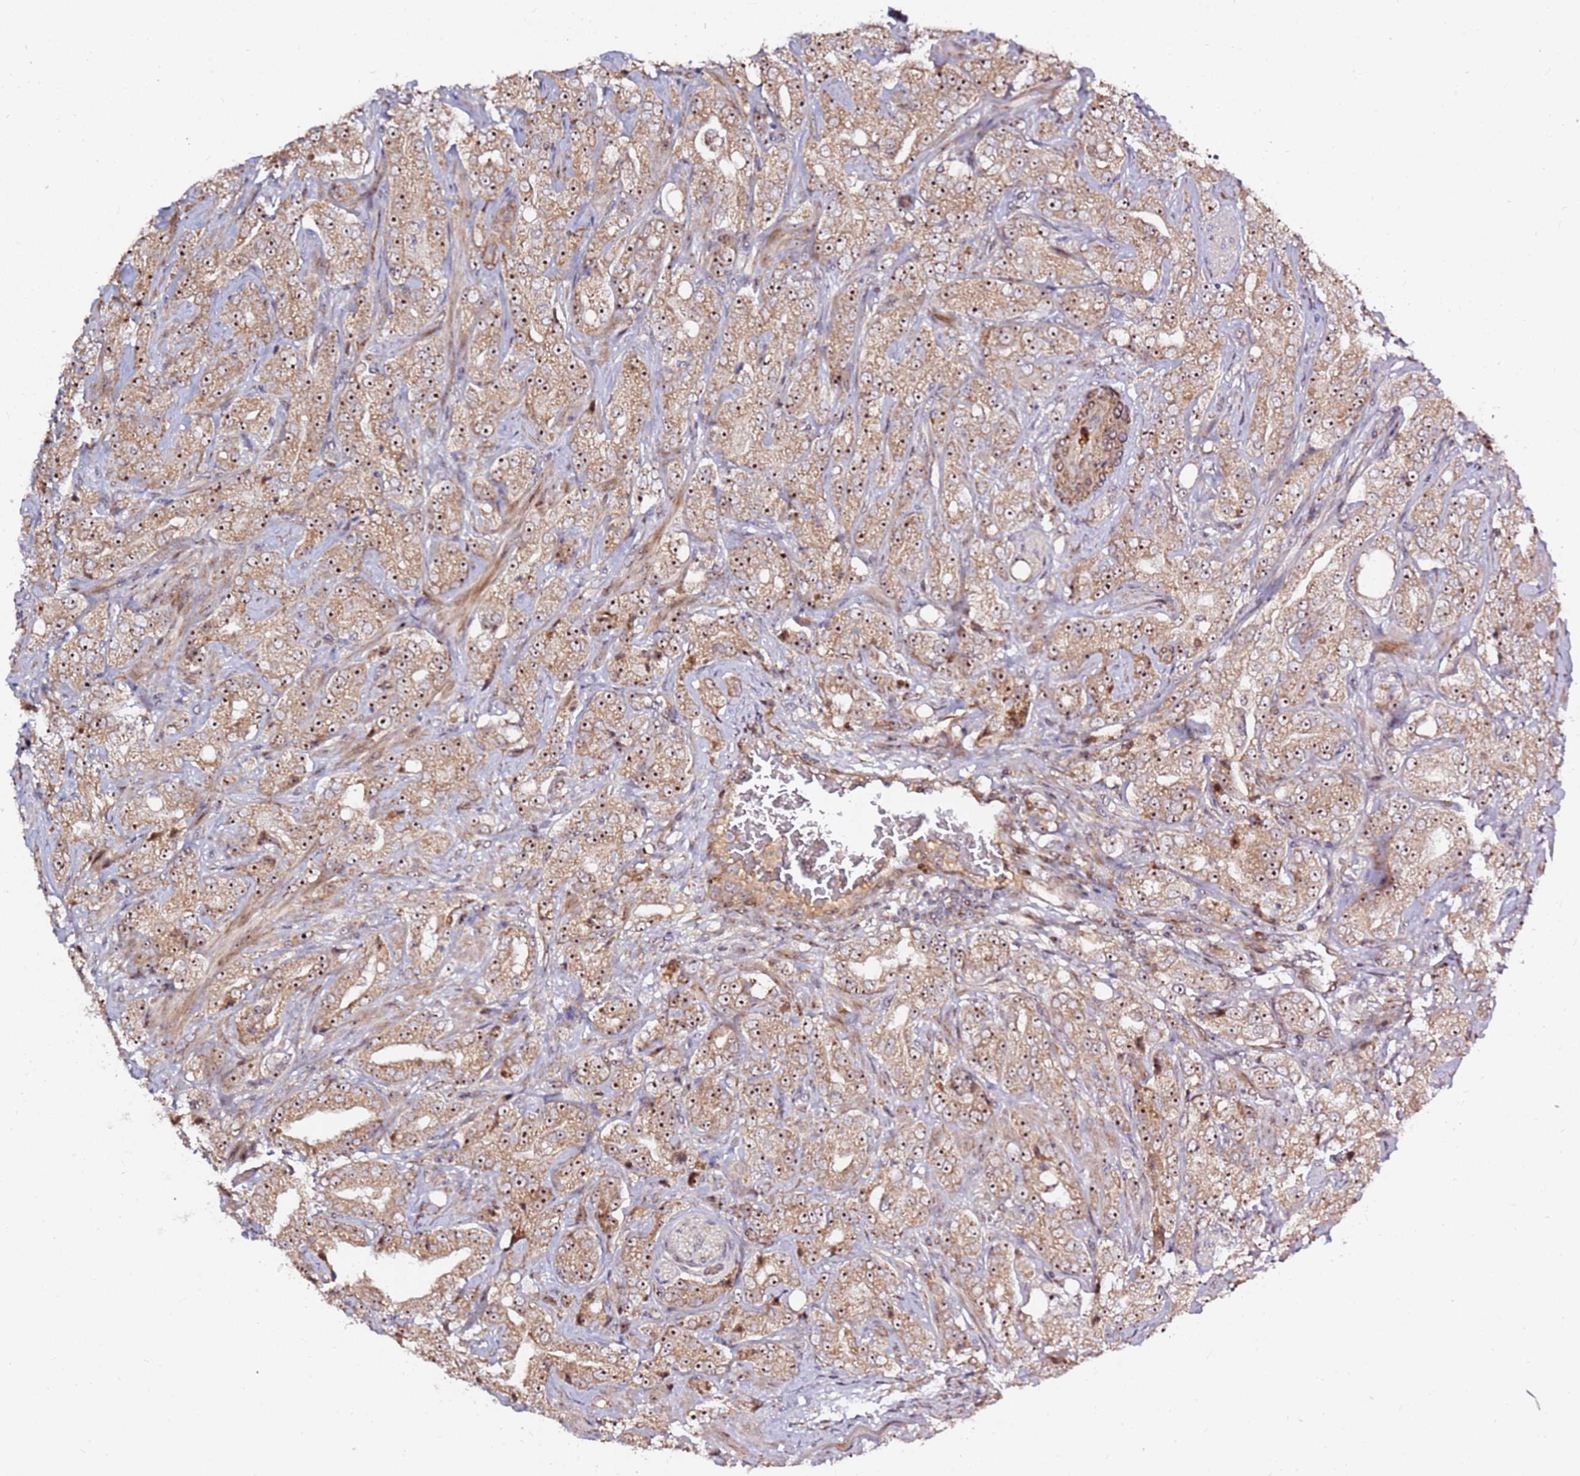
{"staining": {"intensity": "strong", "quantity": ">75%", "location": "cytoplasmic/membranous,nuclear"}, "tissue": "prostate cancer", "cell_type": "Tumor cells", "image_type": "cancer", "snomed": [{"axis": "morphology", "description": "Adenocarcinoma, Low grade"}, {"axis": "topography", "description": "Prostate"}], "caption": "Prostate cancer (adenocarcinoma (low-grade)) stained for a protein (brown) reveals strong cytoplasmic/membranous and nuclear positive positivity in about >75% of tumor cells.", "gene": "KIF25", "patient": {"sex": "male", "age": 67}}